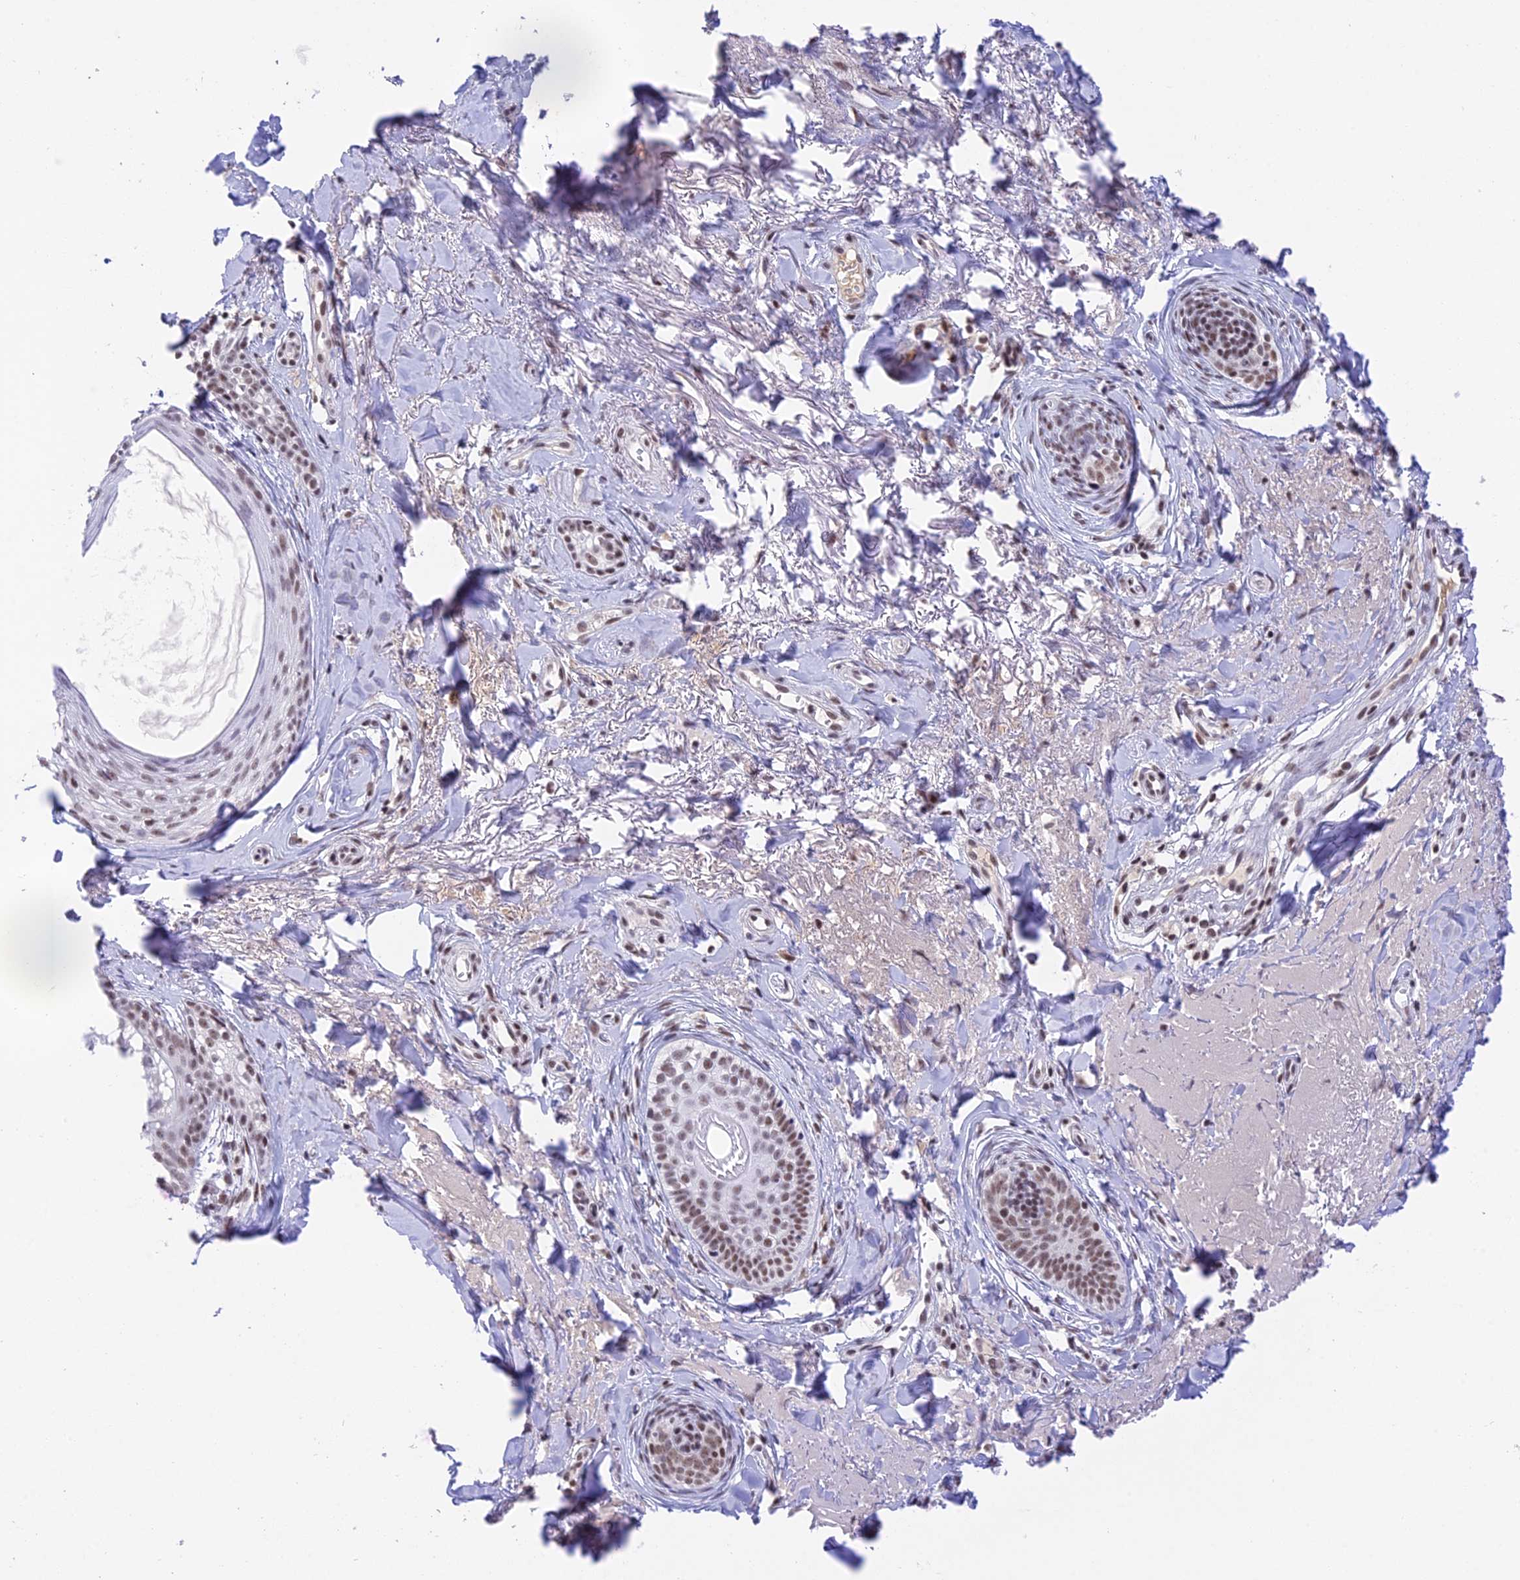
{"staining": {"intensity": "weak", "quantity": ">75%", "location": "nuclear"}, "tissue": "skin cancer", "cell_type": "Tumor cells", "image_type": "cancer", "snomed": [{"axis": "morphology", "description": "Basal cell carcinoma"}, {"axis": "topography", "description": "Skin"}], "caption": "Immunohistochemistry (IHC) of basal cell carcinoma (skin) demonstrates low levels of weak nuclear expression in approximately >75% of tumor cells. Nuclei are stained in blue.", "gene": "THAP11", "patient": {"sex": "female", "age": 76}}